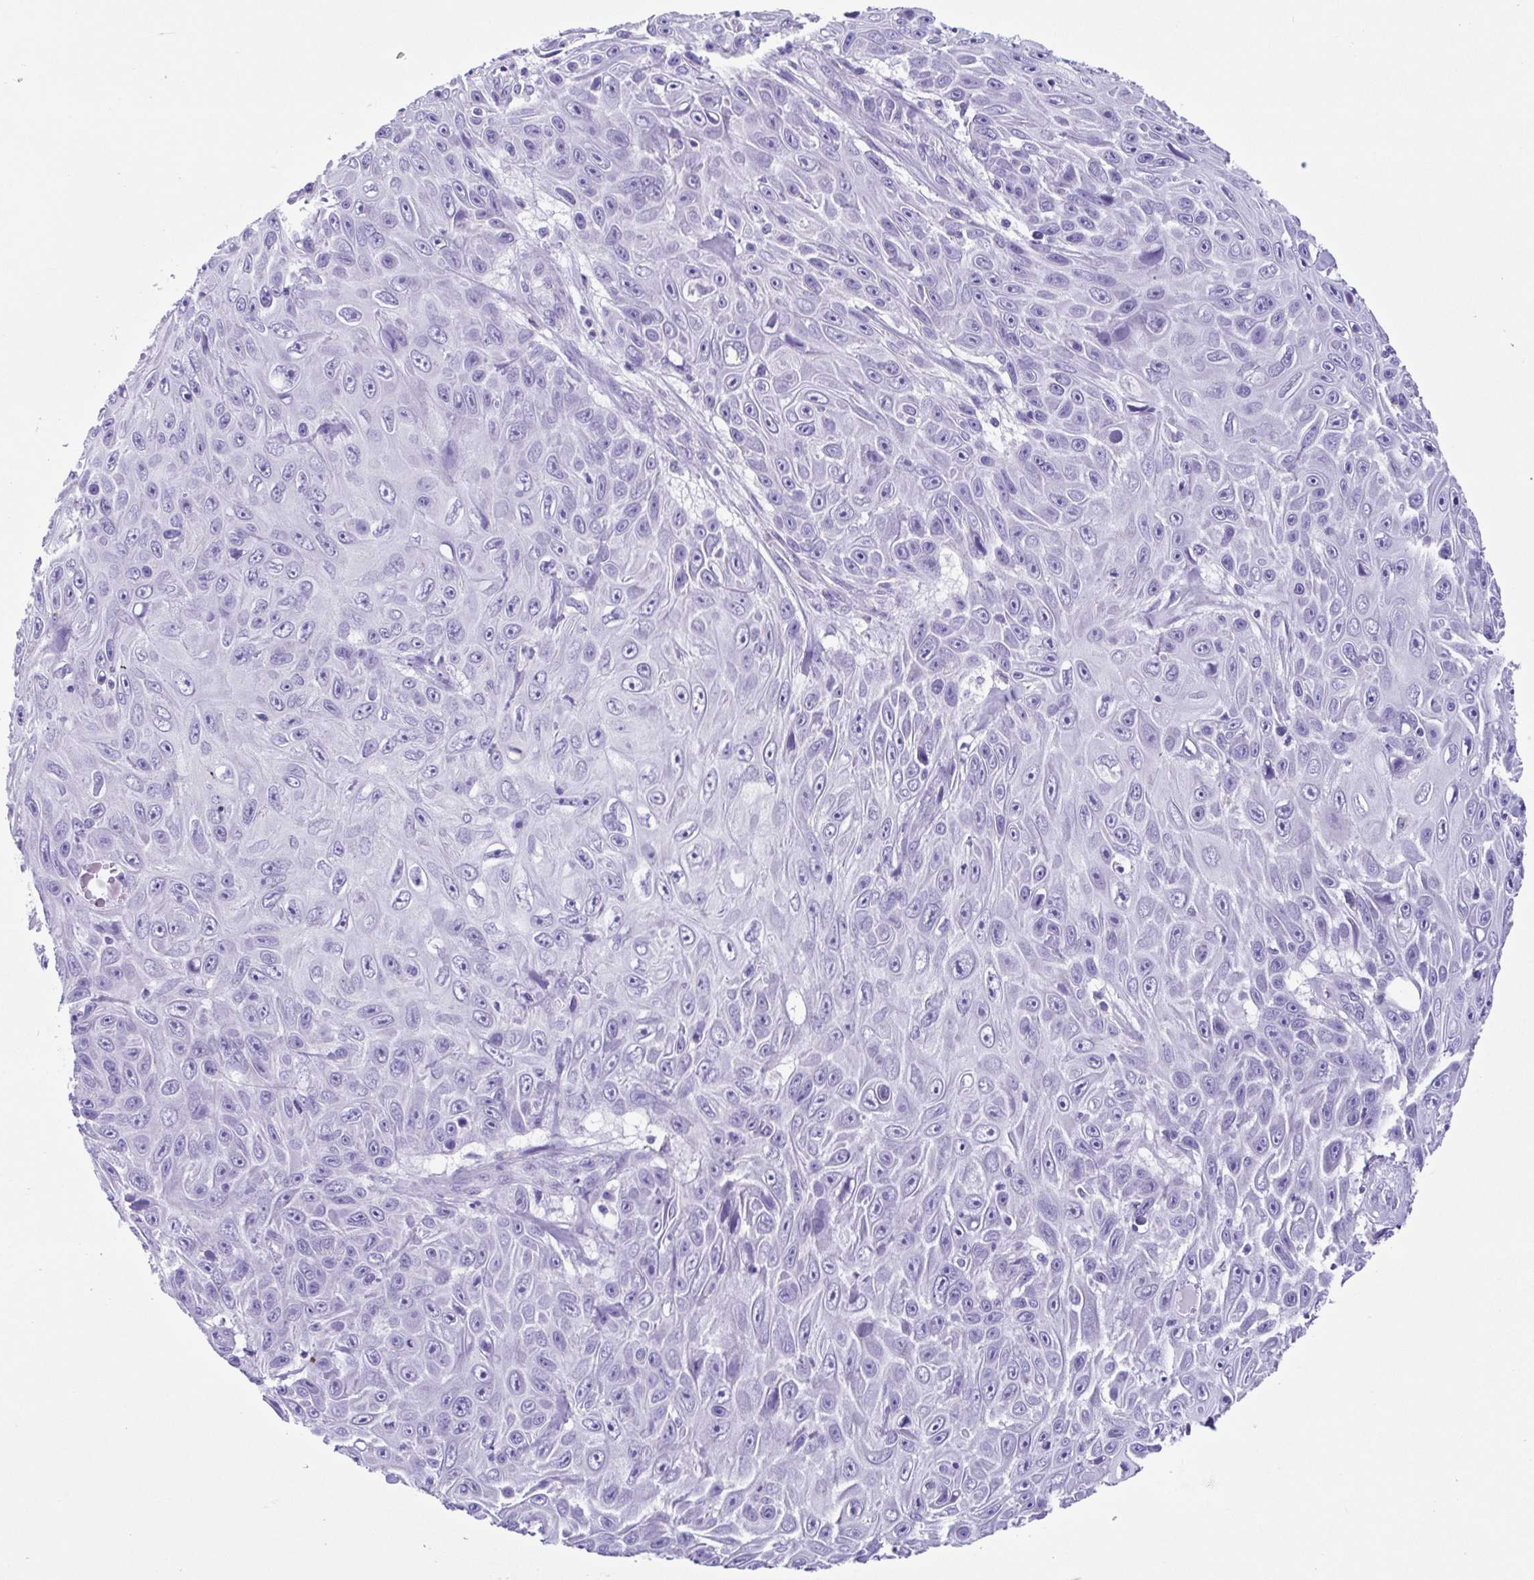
{"staining": {"intensity": "negative", "quantity": "none", "location": "none"}, "tissue": "skin cancer", "cell_type": "Tumor cells", "image_type": "cancer", "snomed": [{"axis": "morphology", "description": "Squamous cell carcinoma, NOS"}, {"axis": "topography", "description": "Skin"}], "caption": "Human squamous cell carcinoma (skin) stained for a protein using immunohistochemistry (IHC) shows no staining in tumor cells.", "gene": "ACTRT3", "patient": {"sex": "male", "age": 82}}